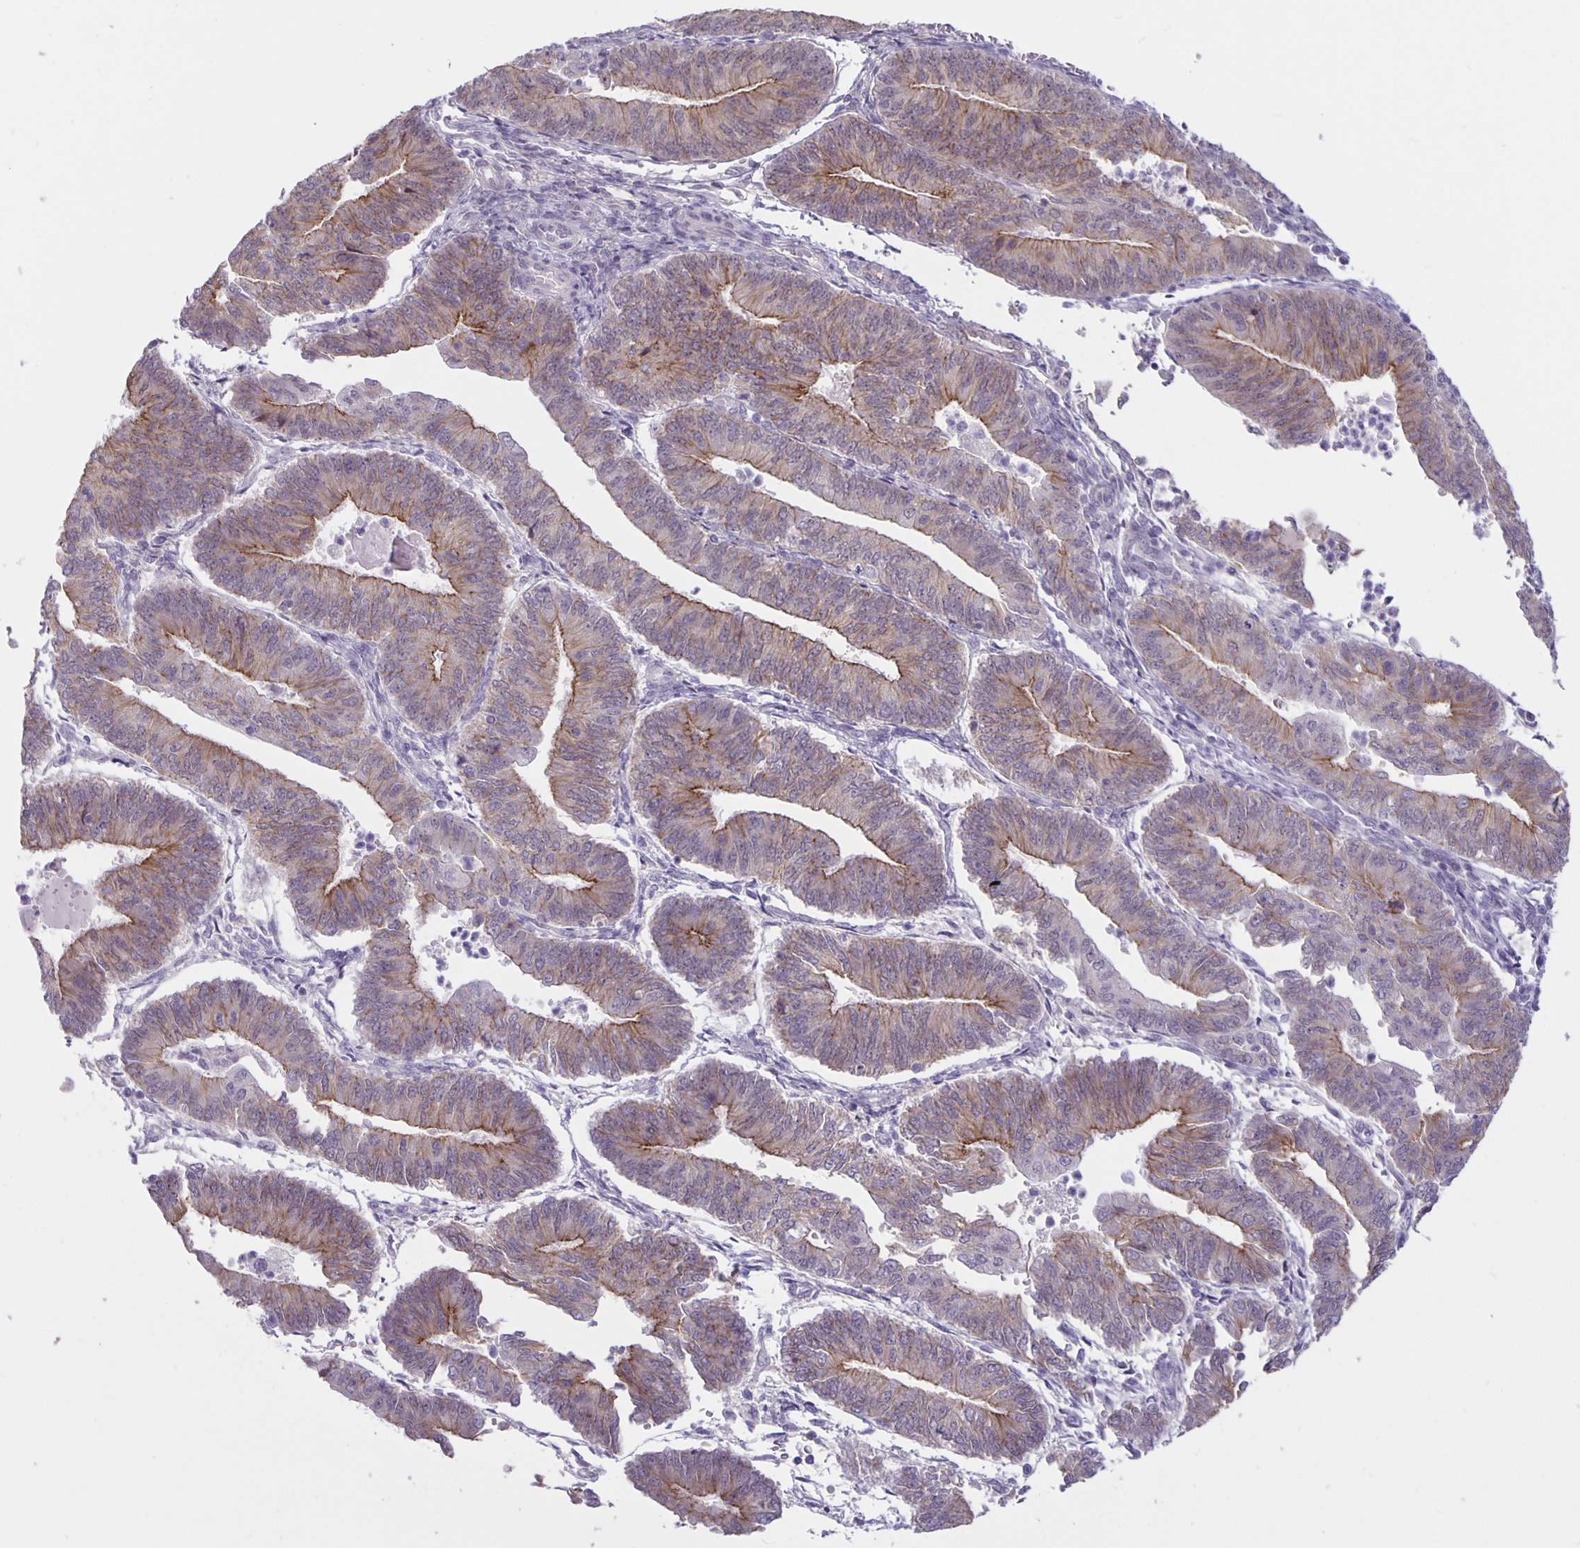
{"staining": {"intensity": "weak", "quantity": "25%-75%", "location": "cytoplasmic/membranous"}, "tissue": "endometrial cancer", "cell_type": "Tumor cells", "image_type": "cancer", "snomed": [{"axis": "morphology", "description": "Adenocarcinoma, NOS"}, {"axis": "topography", "description": "Endometrium"}], "caption": "Immunohistochemical staining of endometrial cancer exhibits low levels of weak cytoplasmic/membranous positivity in approximately 25%-75% of tumor cells.", "gene": "ARVCF", "patient": {"sex": "female", "age": 65}}